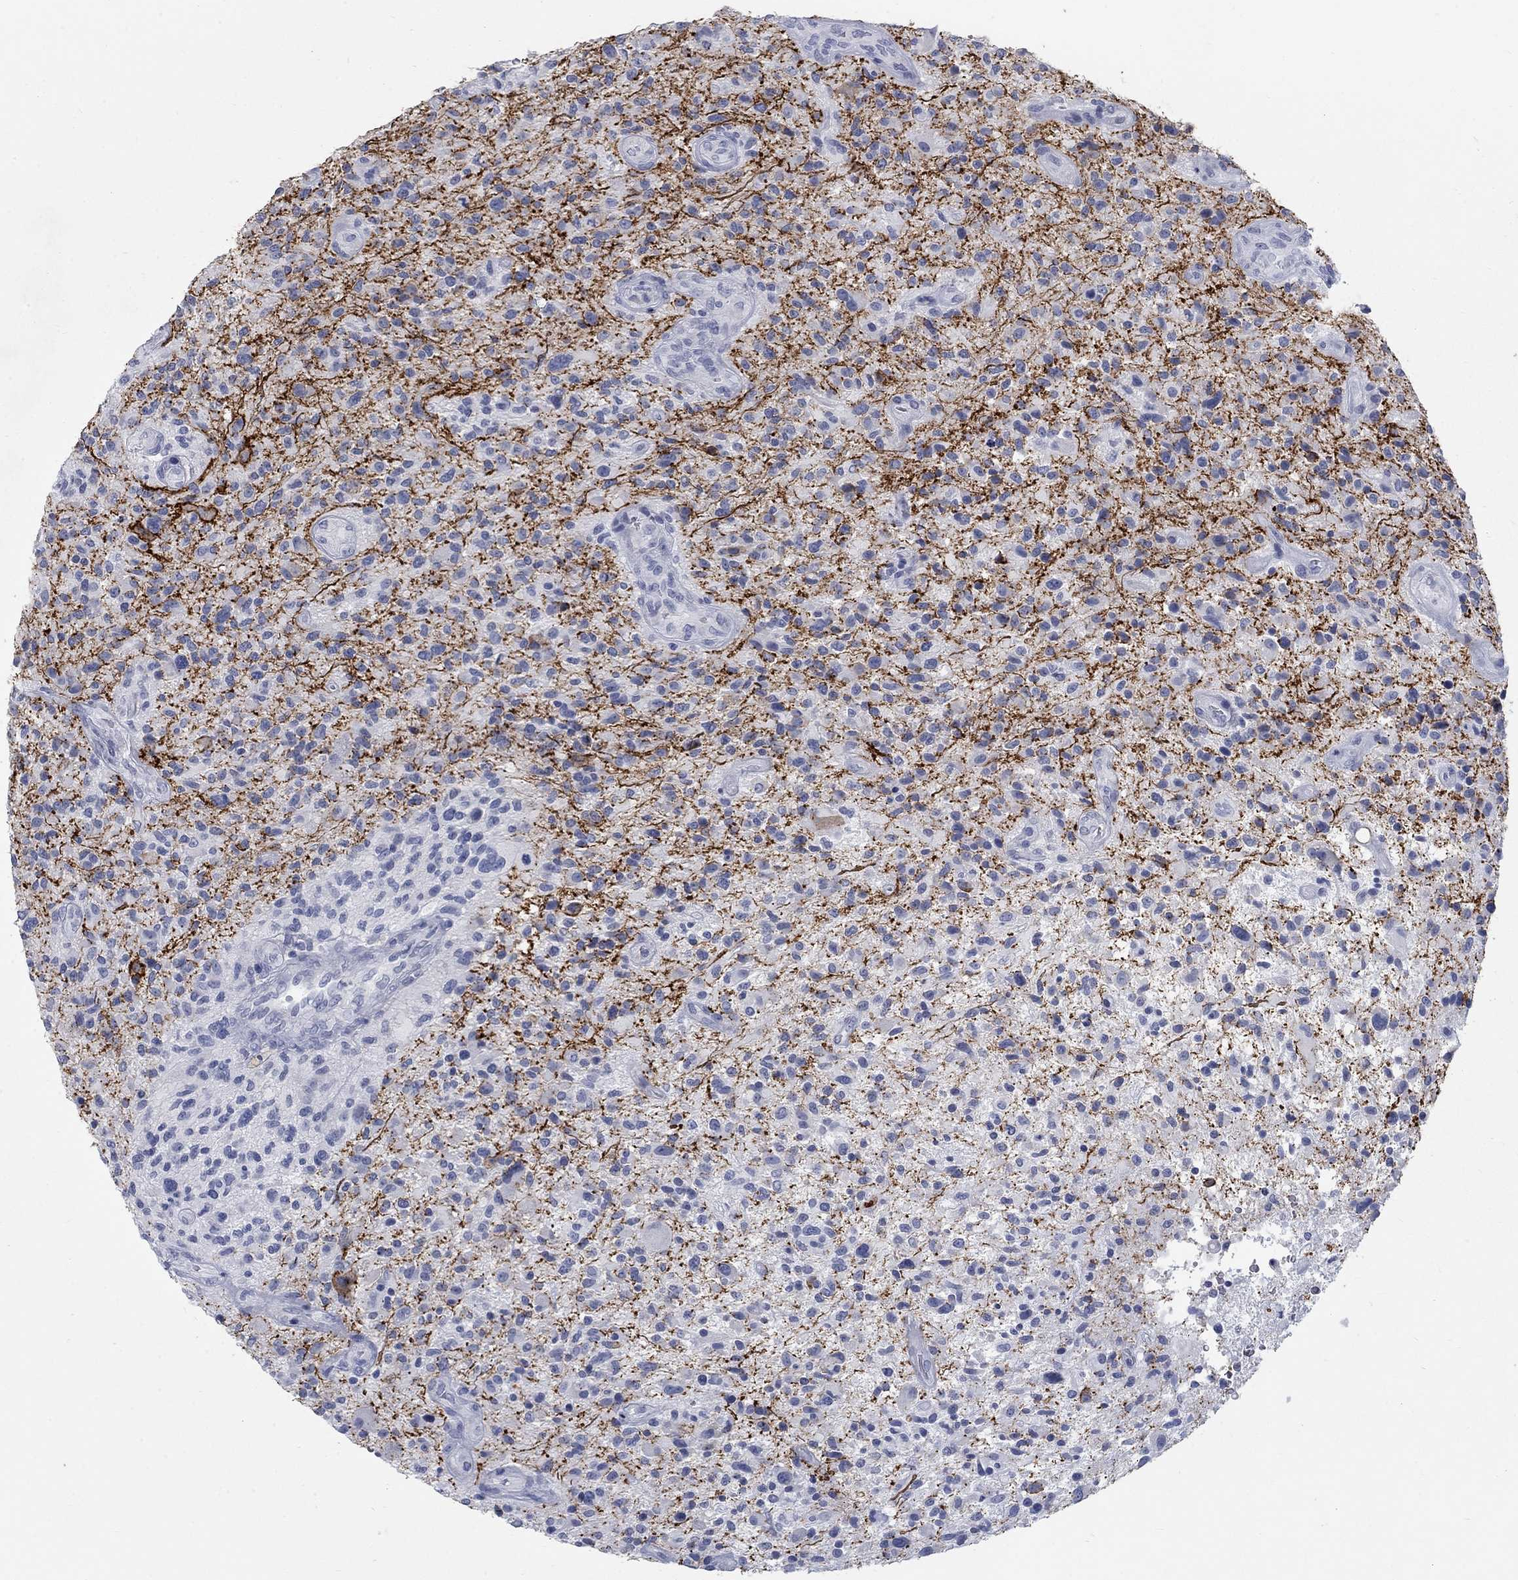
{"staining": {"intensity": "negative", "quantity": "none", "location": "none"}, "tissue": "glioma", "cell_type": "Tumor cells", "image_type": "cancer", "snomed": [{"axis": "morphology", "description": "Glioma, malignant, High grade"}, {"axis": "topography", "description": "Brain"}], "caption": "This is an IHC photomicrograph of human glioma. There is no expression in tumor cells.", "gene": "RFTN2", "patient": {"sex": "male", "age": 47}}